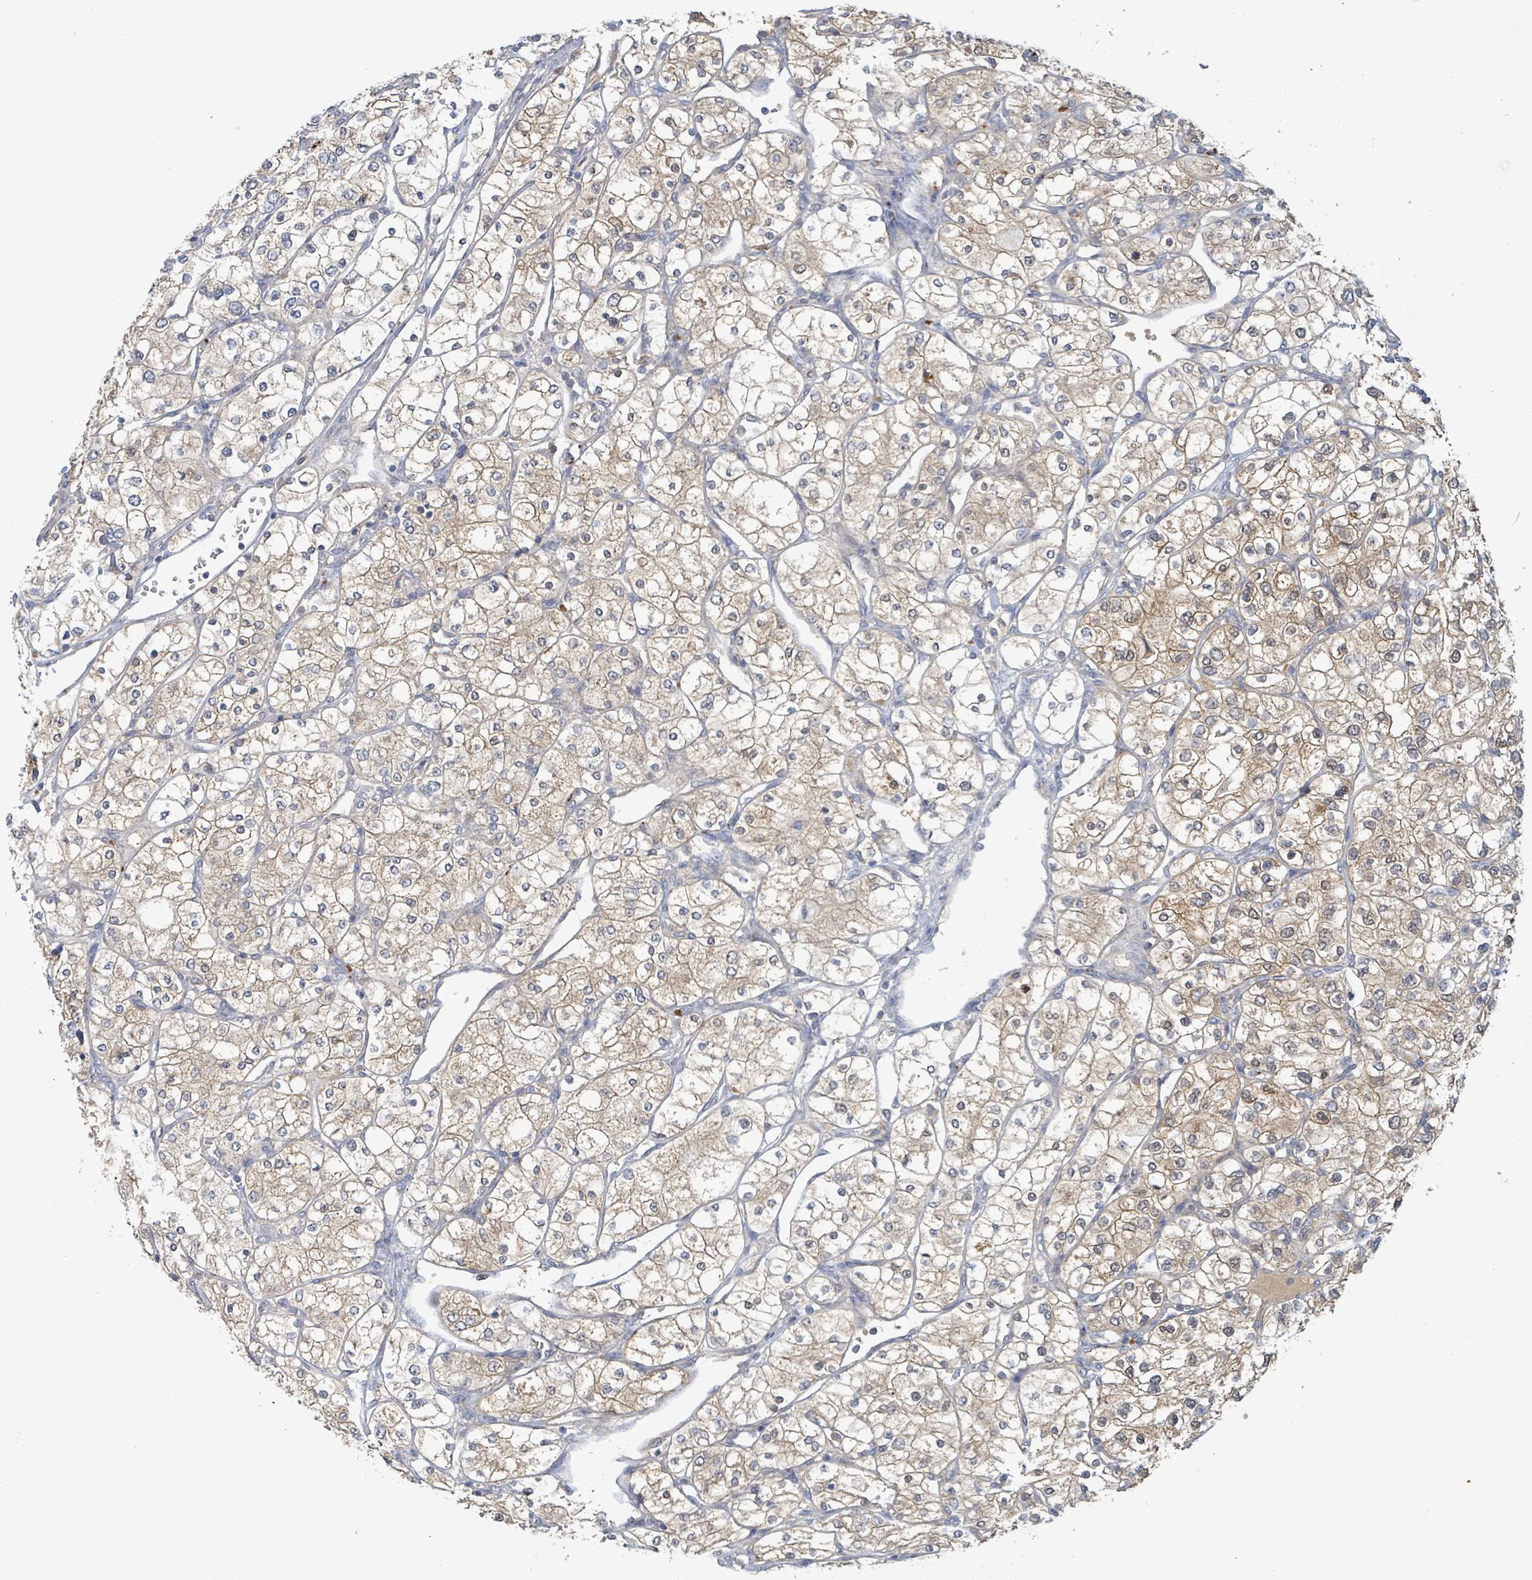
{"staining": {"intensity": "weak", "quantity": "25%-75%", "location": "cytoplasmic/membranous"}, "tissue": "renal cancer", "cell_type": "Tumor cells", "image_type": "cancer", "snomed": [{"axis": "morphology", "description": "Adenocarcinoma, NOS"}, {"axis": "topography", "description": "Kidney"}], "caption": "A low amount of weak cytoplasmic/membranous staining is identified in about 25%-75% of tumor cells in renal cancer tissue. Nuclei are stained in blue.", "gene": "PGAM1", "patient": {"sex": "male", "age": 80}}